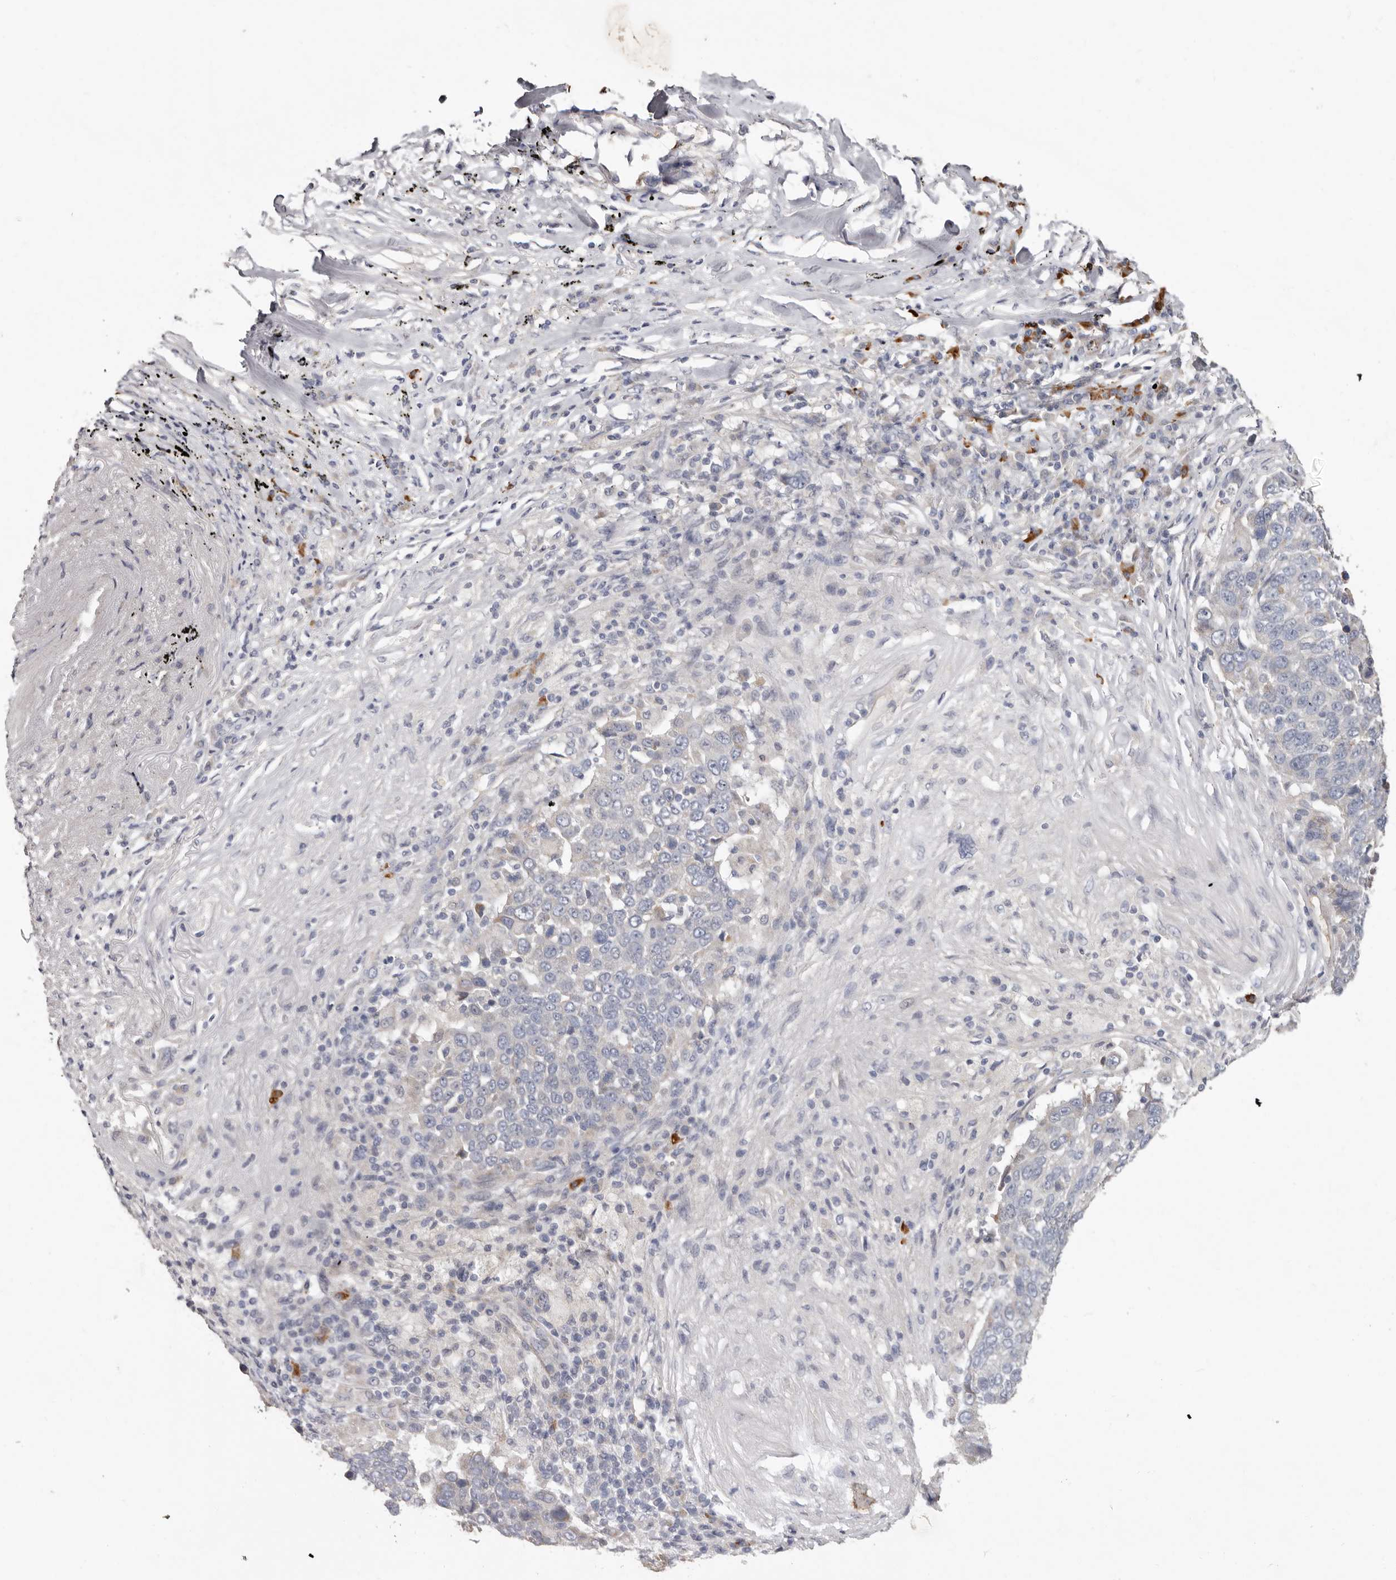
{"staining": {"intensity": "negative", "quantity": "none", "location": "none"}, "tissue": "lung cancer", "cell_type": "Tumor cells", "image_type": "cancer", "snomed": [{"axis": "morphology", "description": "Squamous cell carcinoma, NOS"}, {"axis": "topography", "description": "Lung"}], "caption": "Lung cancer was stained to show a protein in brown. There is no significant positivity in tumor cells. (Stains: DAB (3,3'-diaminobenzidine) immunohistochemistry with hematoxylin counter stain, Microscopy: brightfield microscopy at high magnification).", "gene": "SPTA1", "patient": {"sex": "male", "age": 66}}